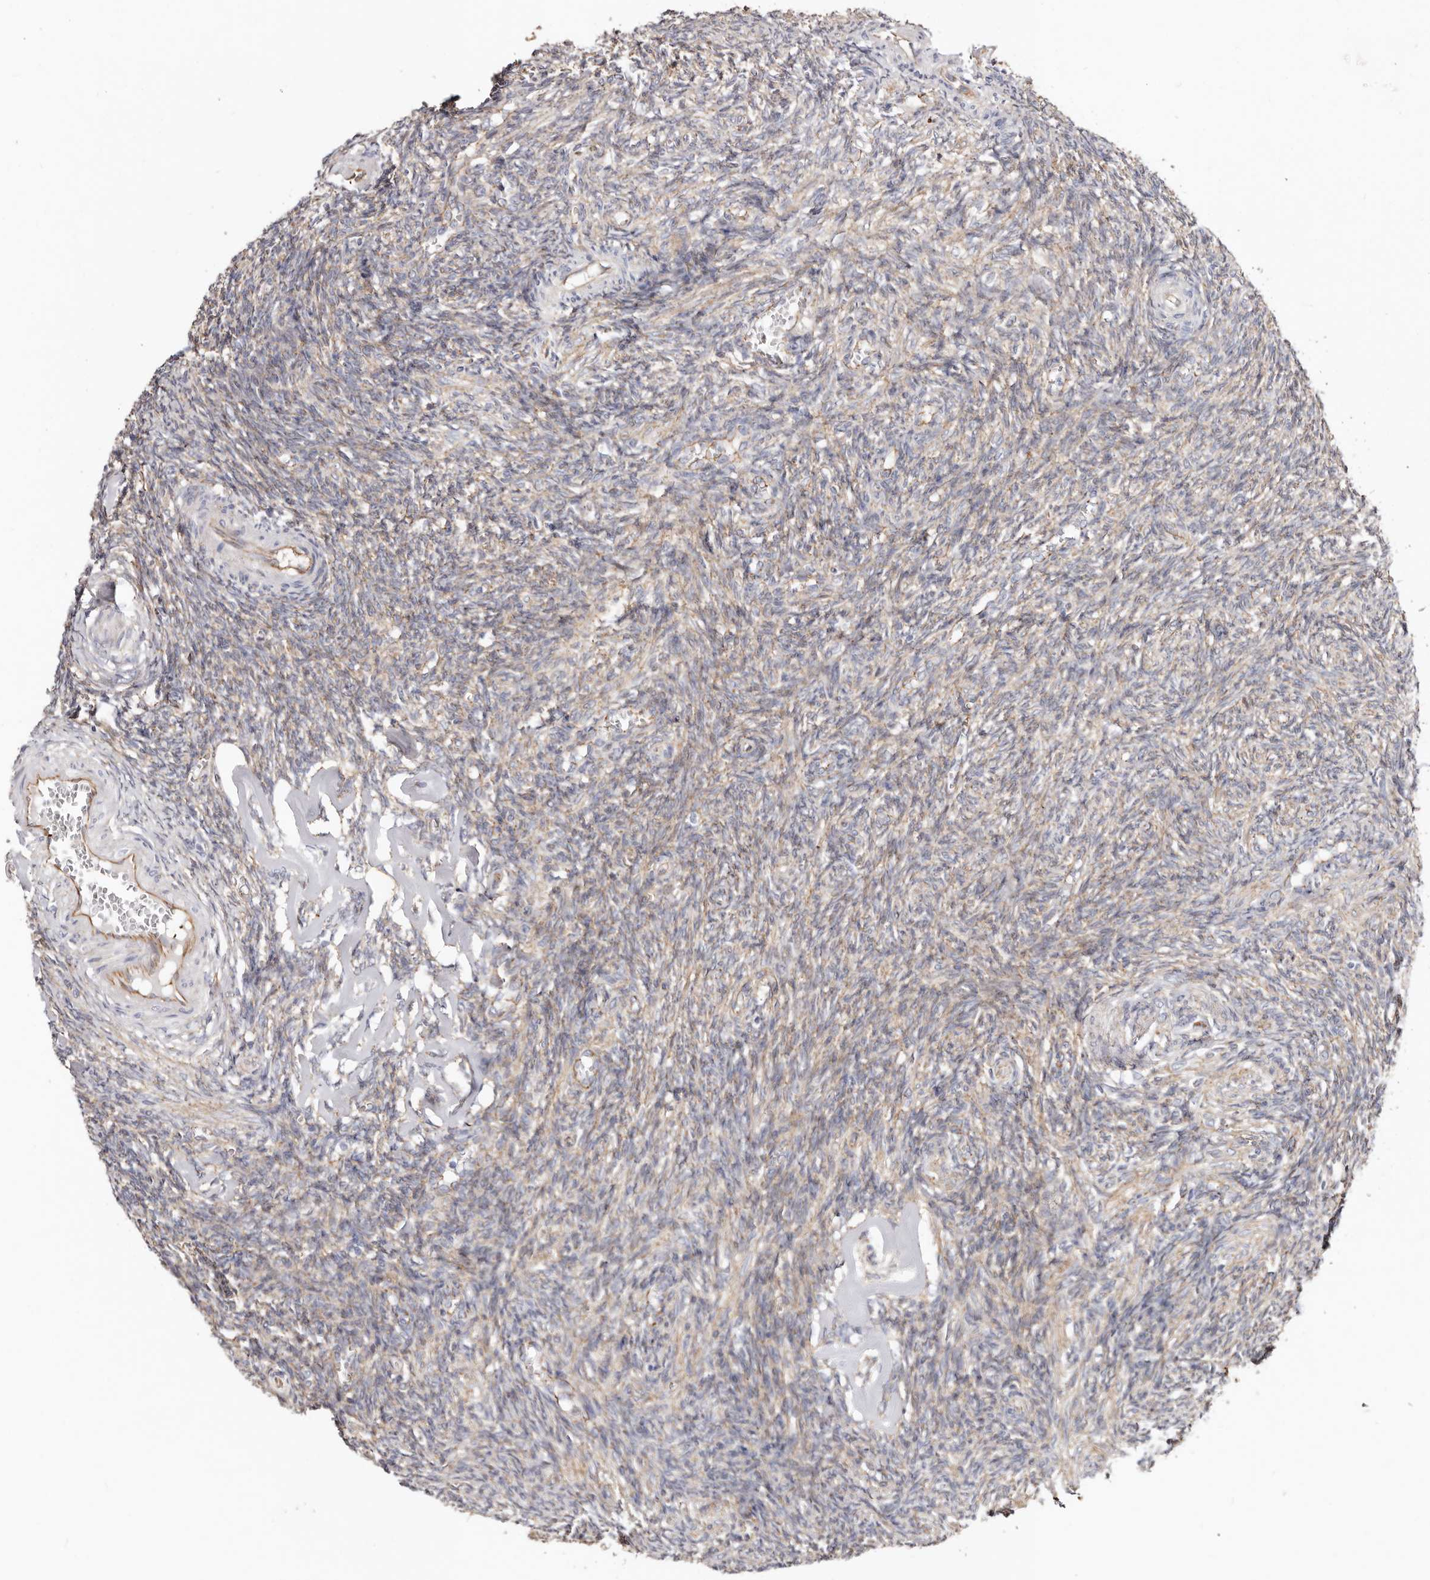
{"staining": {"intensity": "moderate", "quantity": ">75%", "location": "cytoplasmic/membranous"}, "tissue": "ovary", "cell_type": "Follicle cells", "image_type": "normal", "snomed": [{"axis": "morphology", "description": "Normal tissue, NOS"}, {"axis": "topography", "description": "Ovary"}], "caption": "A brown stain labels moderate cytoplasmic/membranous staining of a protein in follicle cells of unremarkable ovary.", "gene": "CTNNB1", "patient": {"sex": "female", "age": 27}}